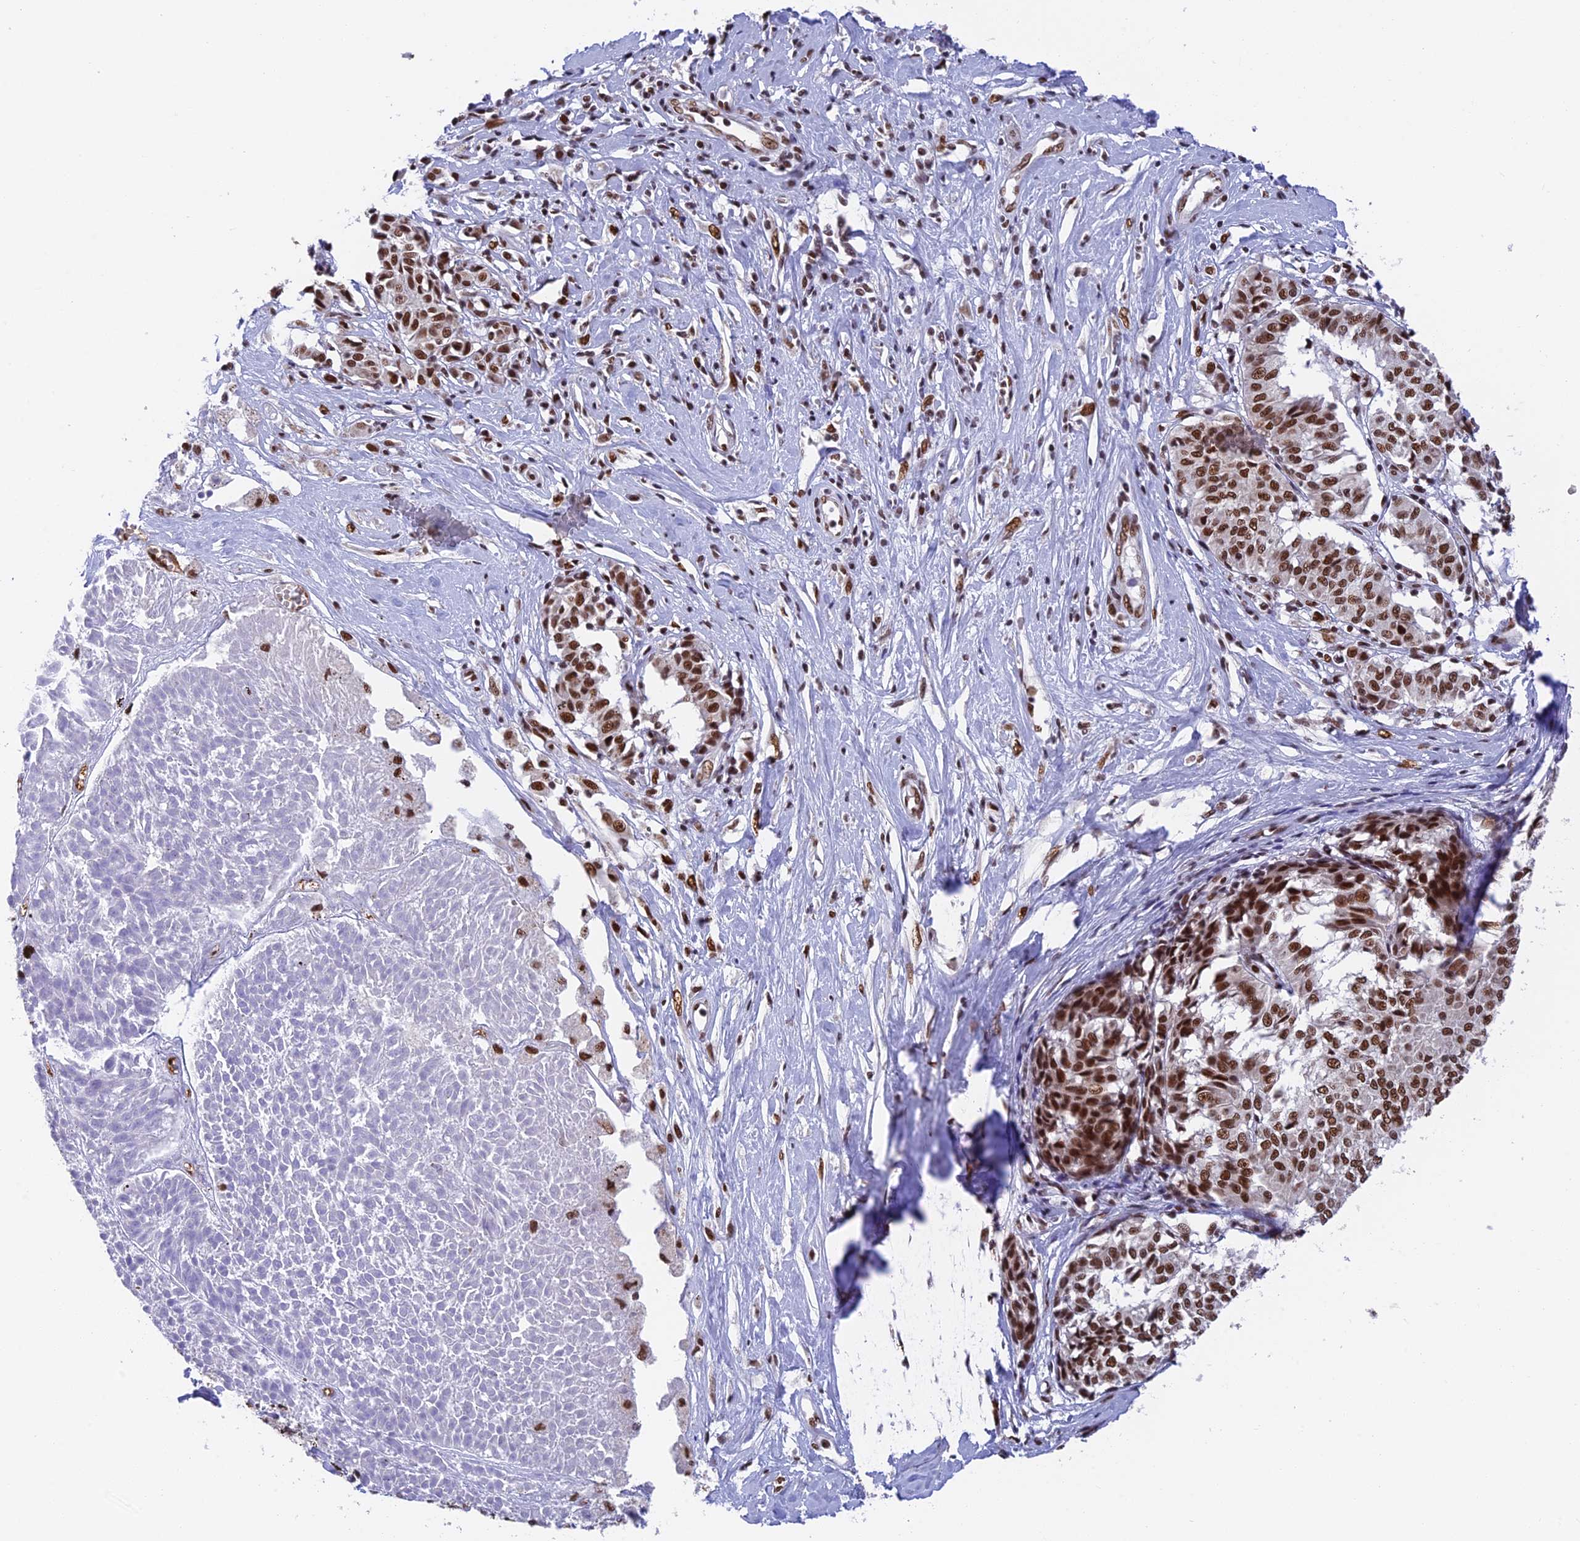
{"staining": {"intensity": "moderate", "quantity": ">75%", "location": "nuclear"}, "tissue": "melanoma", "cell_type": "Tumor cells", "image_type": "cancer", "snomed": [{"axis": "morphology", "description": "Malignant melanoma, NOS"}, {"axis": "topography", "description": "Skin"}], "caption": "An immunohistochemistry (IHC) image of neoplastic tissue is shown. Protein staining in brown highlights moderate nuclear positivity in malignant melanoma within tumor cells. (Brightfield microscopy of DAB IHC at high magnification).", "gene": "EEF1AKMT3", "patient": {"sex": "female", "age": 72}}